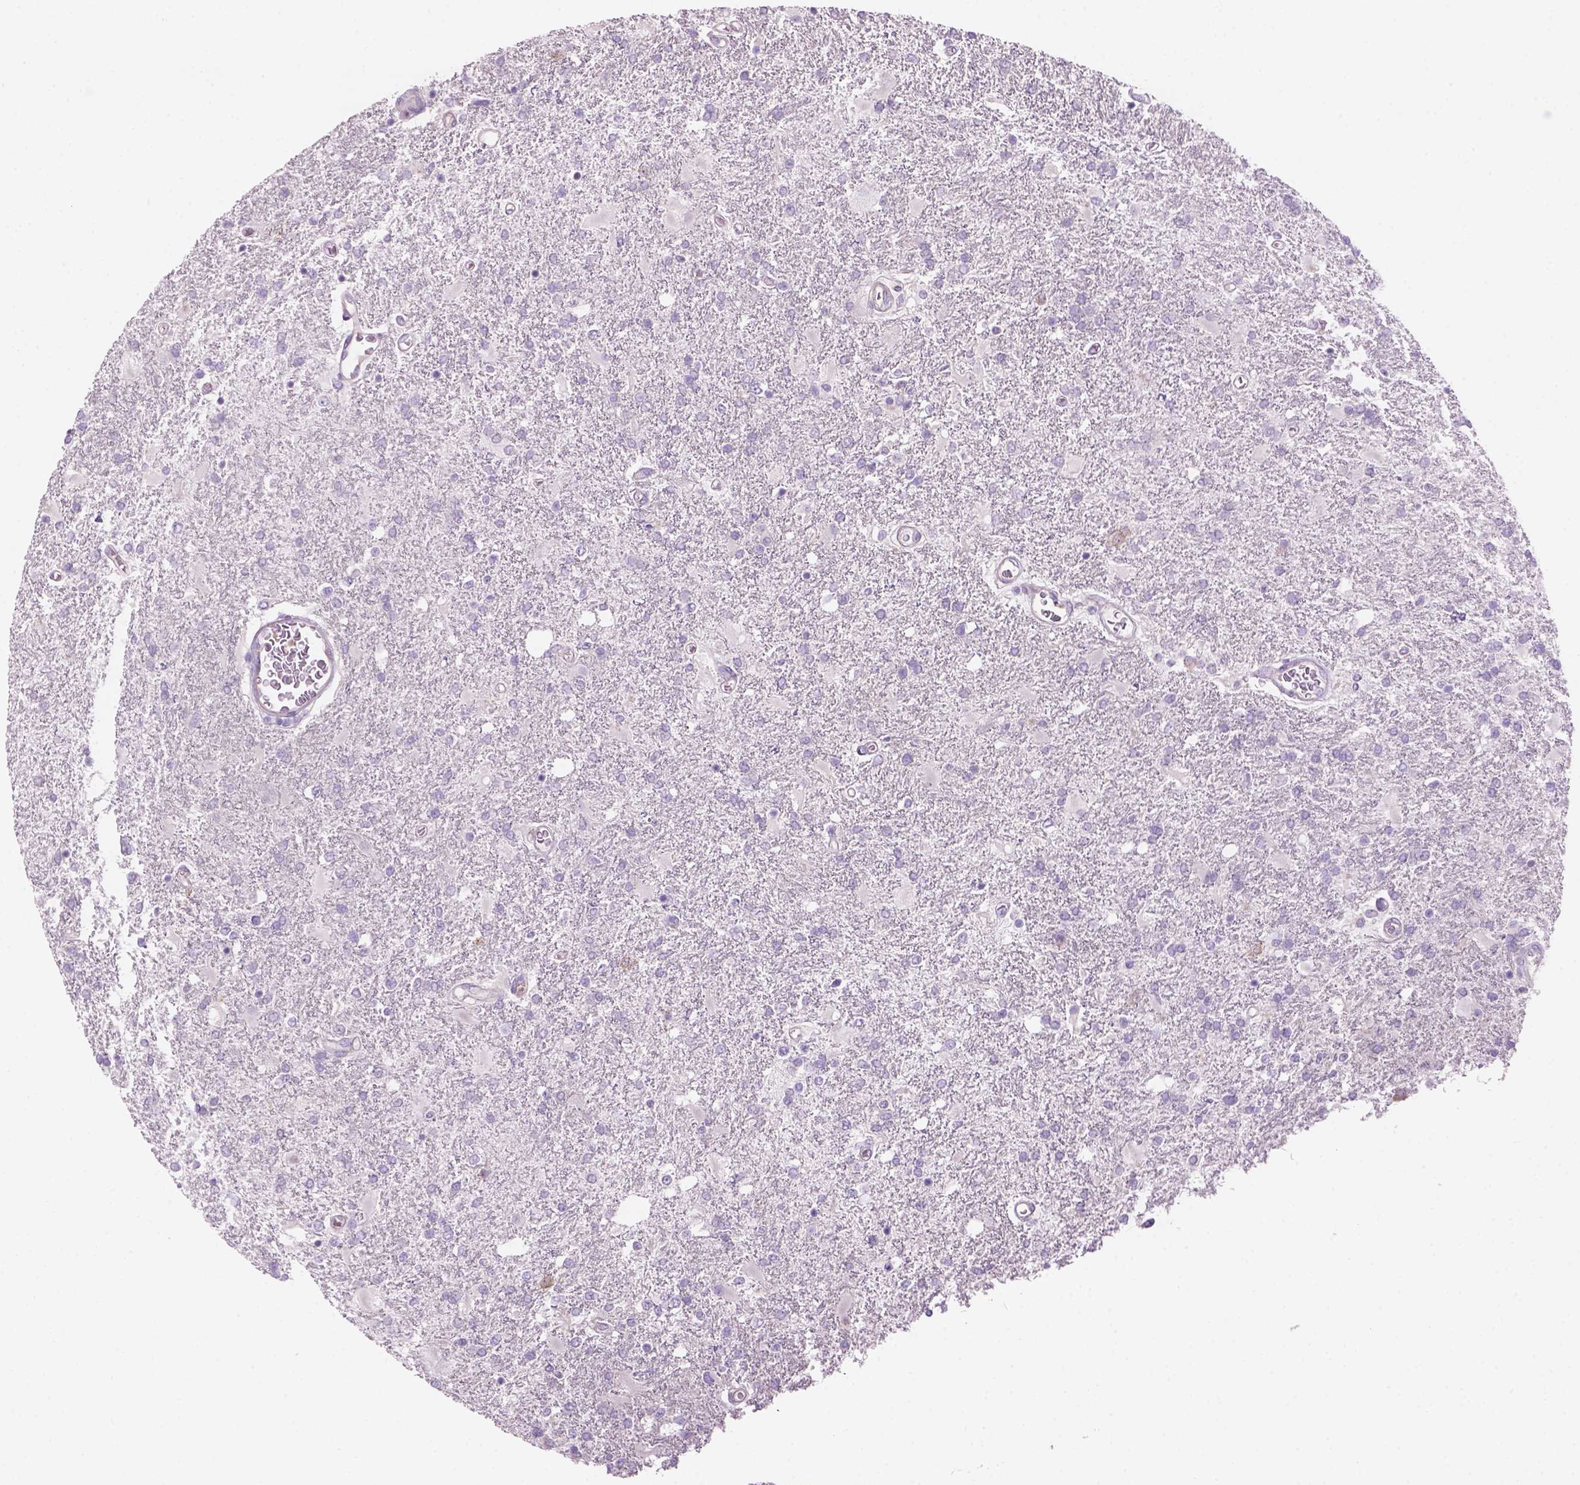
{"staining": {"intensity": "negative", "quantity": "none", "location": "none"}, "tissue": "glioma", "cell_type": "Tumor cells", "image_type": "cancer", "snomed": [{"axis": "morphology", "description": "Glioma, malignant, High grade"}, {"axis": "topography", "description": "Cerebral cortex"}], "caption": "A histopathology image of human glioma is negative for staining in tumor cells.", "gene": "CD84", "patient": {"sex": "male", "age": 79}}